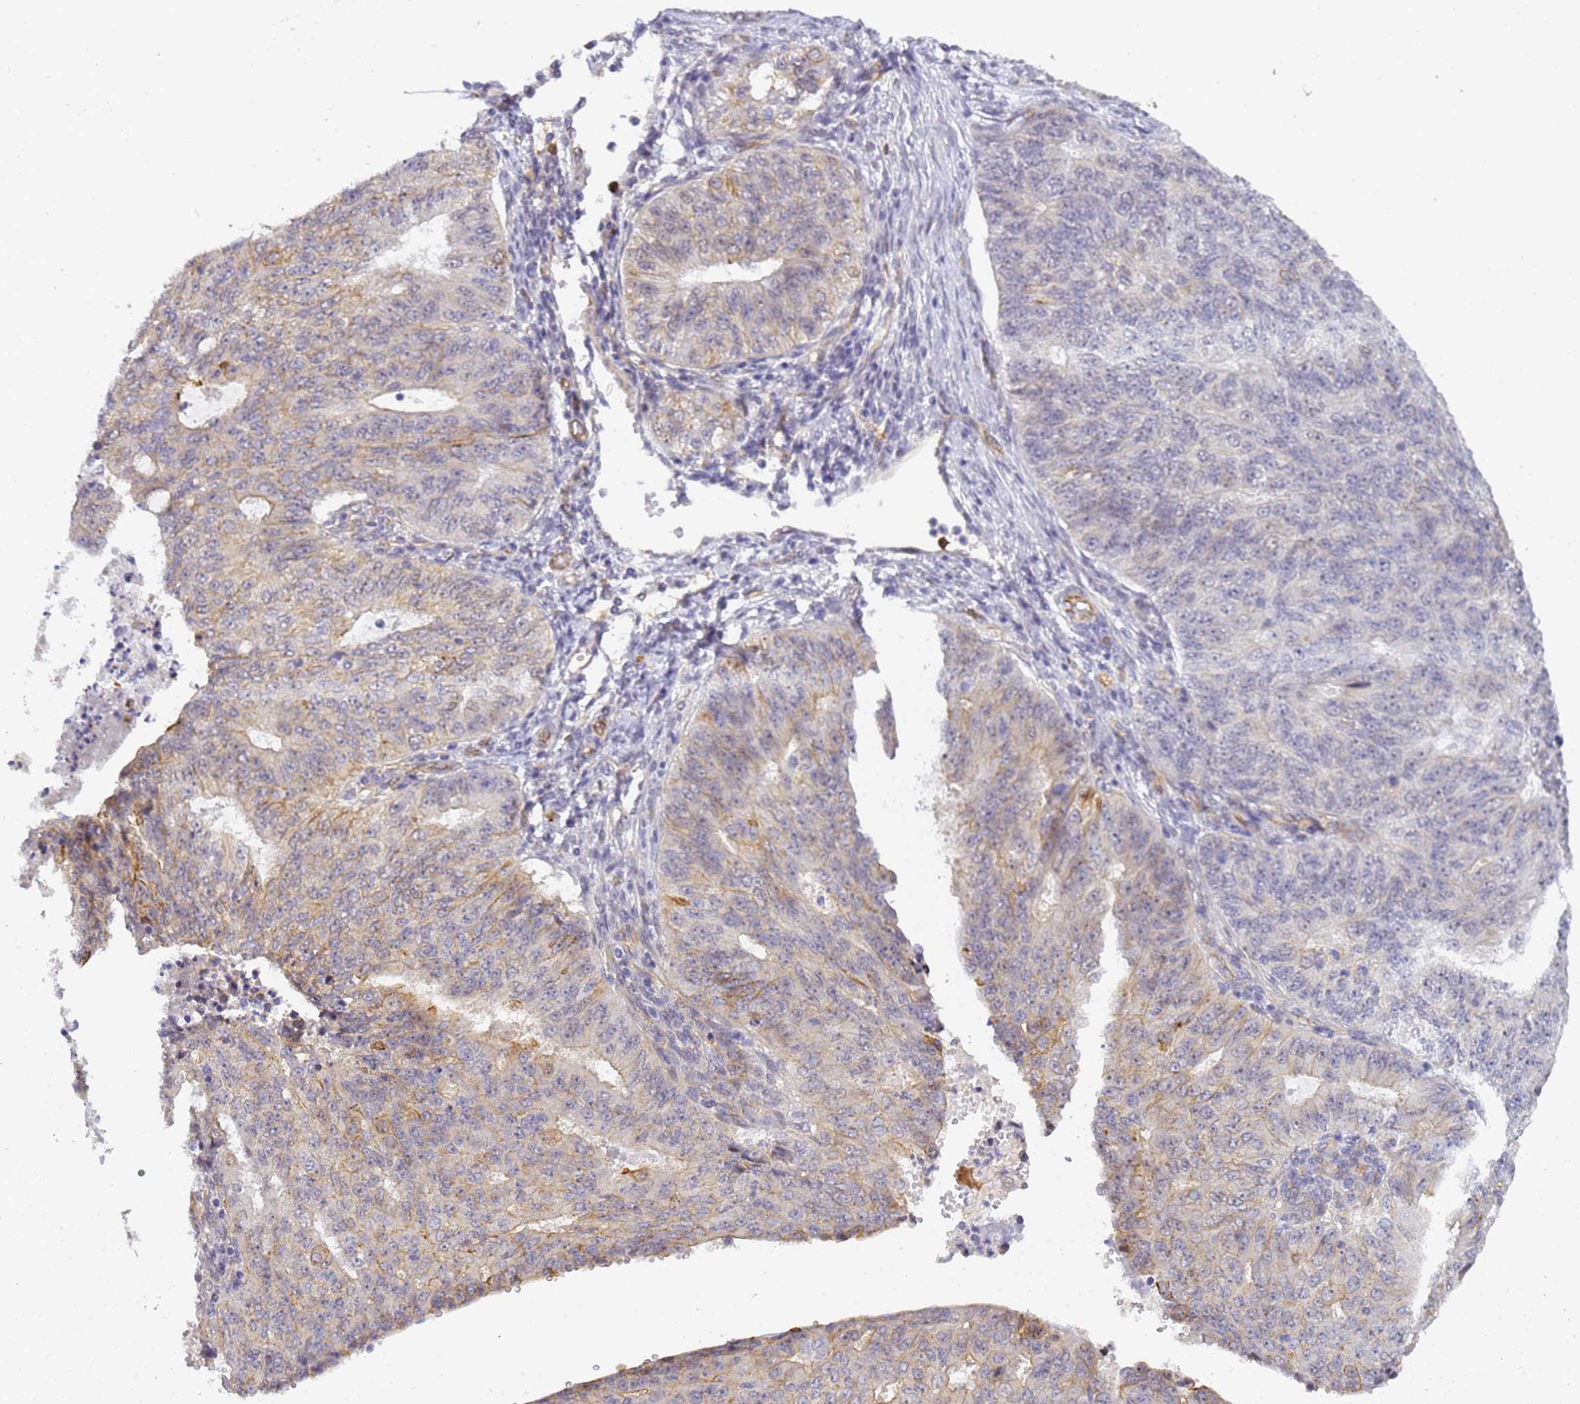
{"staining": {"intensity": "weak", "quantity": "<25%", "location": "cytoplasmic/membranous"}, "tissue": "endometrial cancer", "cell_type": "Tumor cells", "image_type": "cancer", "snomed": [{"axis": "morphology", "description": "Adenocarcinoma, NOS"}, {"axis": "topography", "description": "Endometrium"}], "caption": "Immunohistochemistry of human endometrial adenocarcinoma displays no staining in tumor cells.", "gene": "GON4L", "patient": {"sex": "female", "age": 32}}